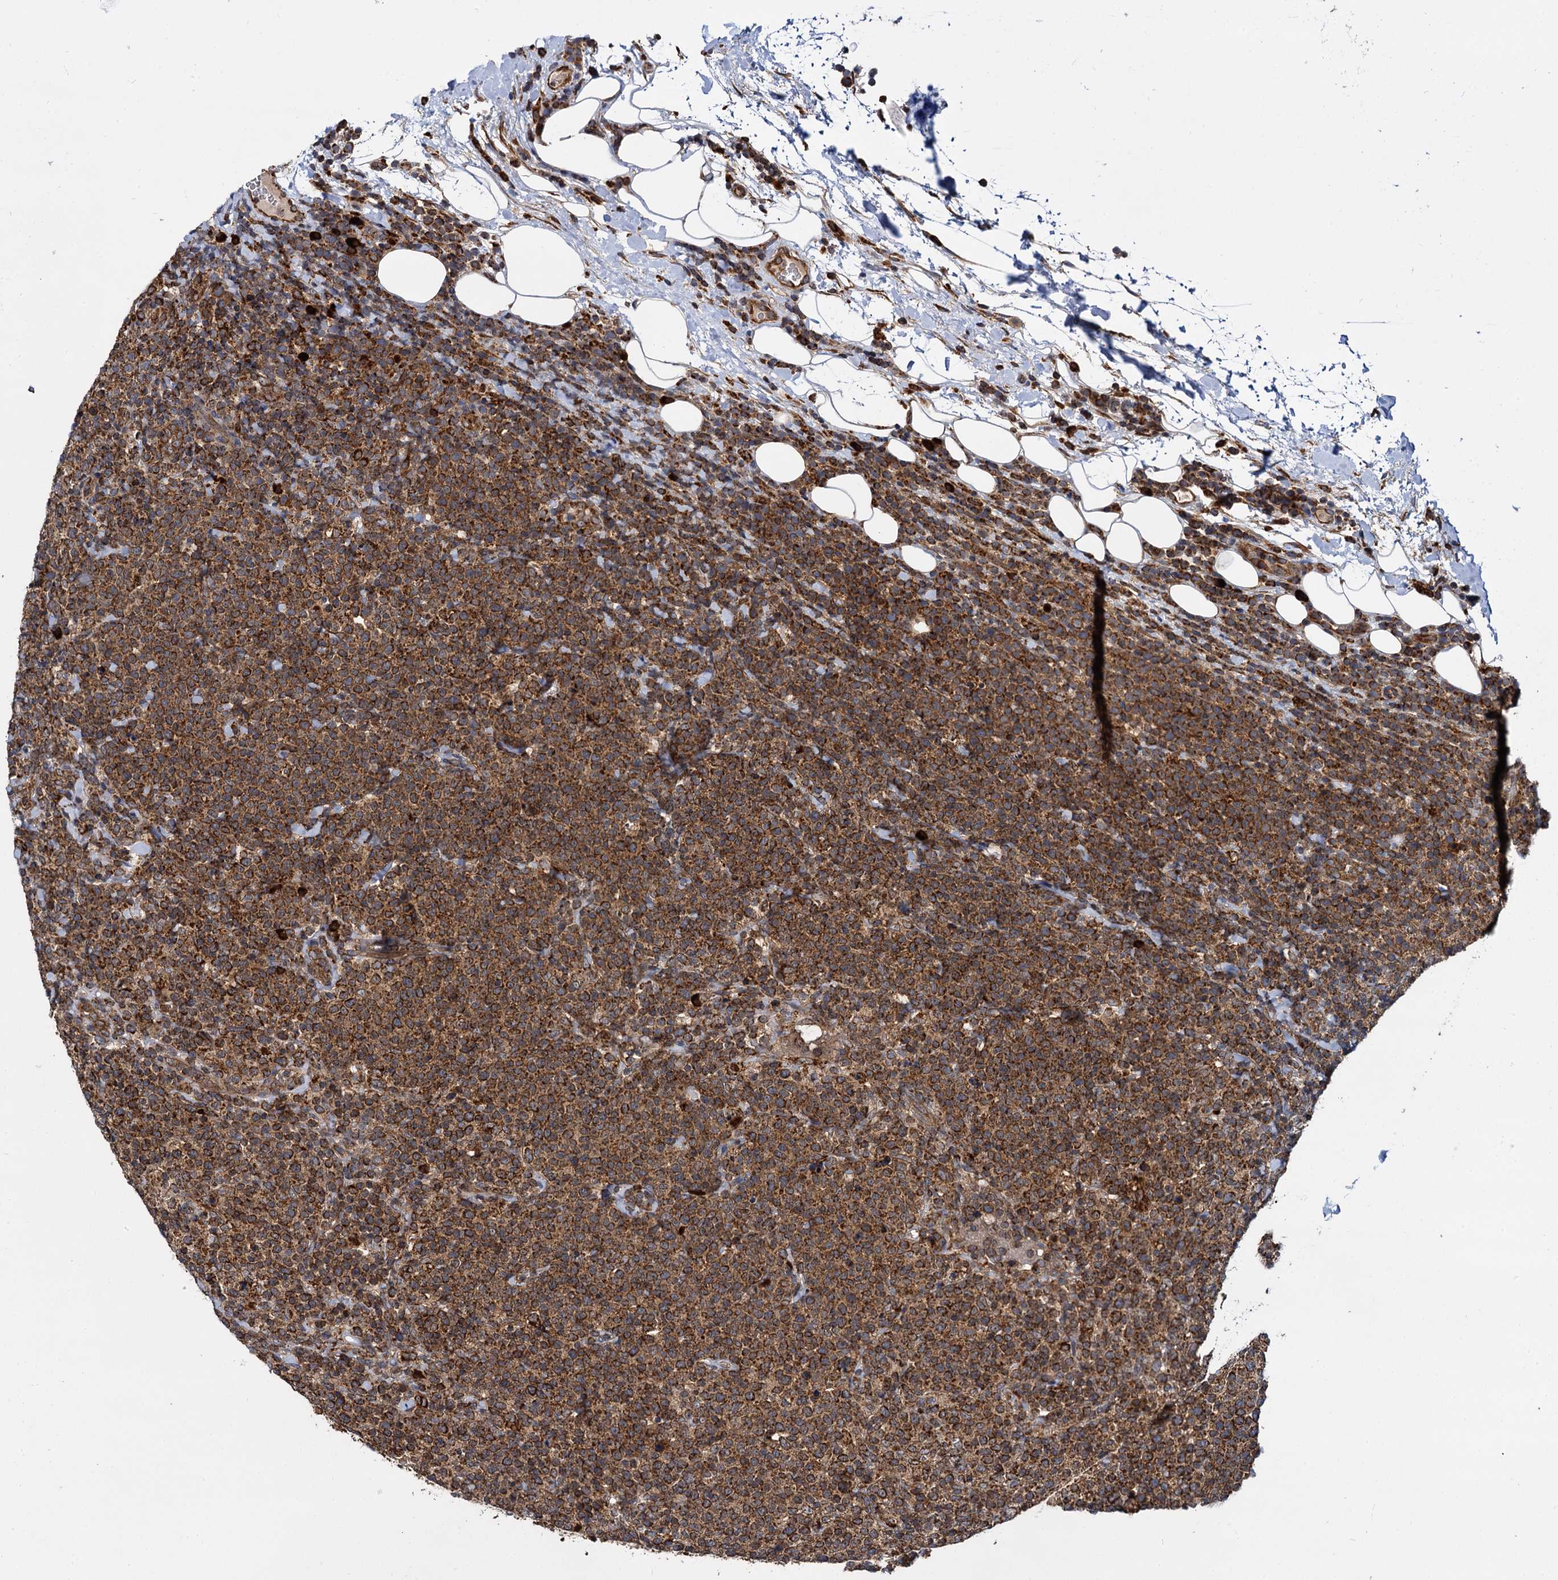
{"staining": {"intensity": "strong", "quantity": ">75%", "location": "cytoplasmic/membranous"}, "tissue": "lymphoma", "cell_type": "Tumor cells", "image_type": "cancer", "snomed": [{"axis": "morphology", "description": "Malignant lymphoma, non-Hodgkin's type, High grade"}, {"axis": "topography", "description": "Lymph node"}], "caption": "Strong cytoplasmic/membranous protein positivity is seen in about >75% of tumor cells in high-grade malignant lymphoma, non-Hodgkin's type.", "gene": "UFM1", "patient": {"sex": "male", "age": 61}}